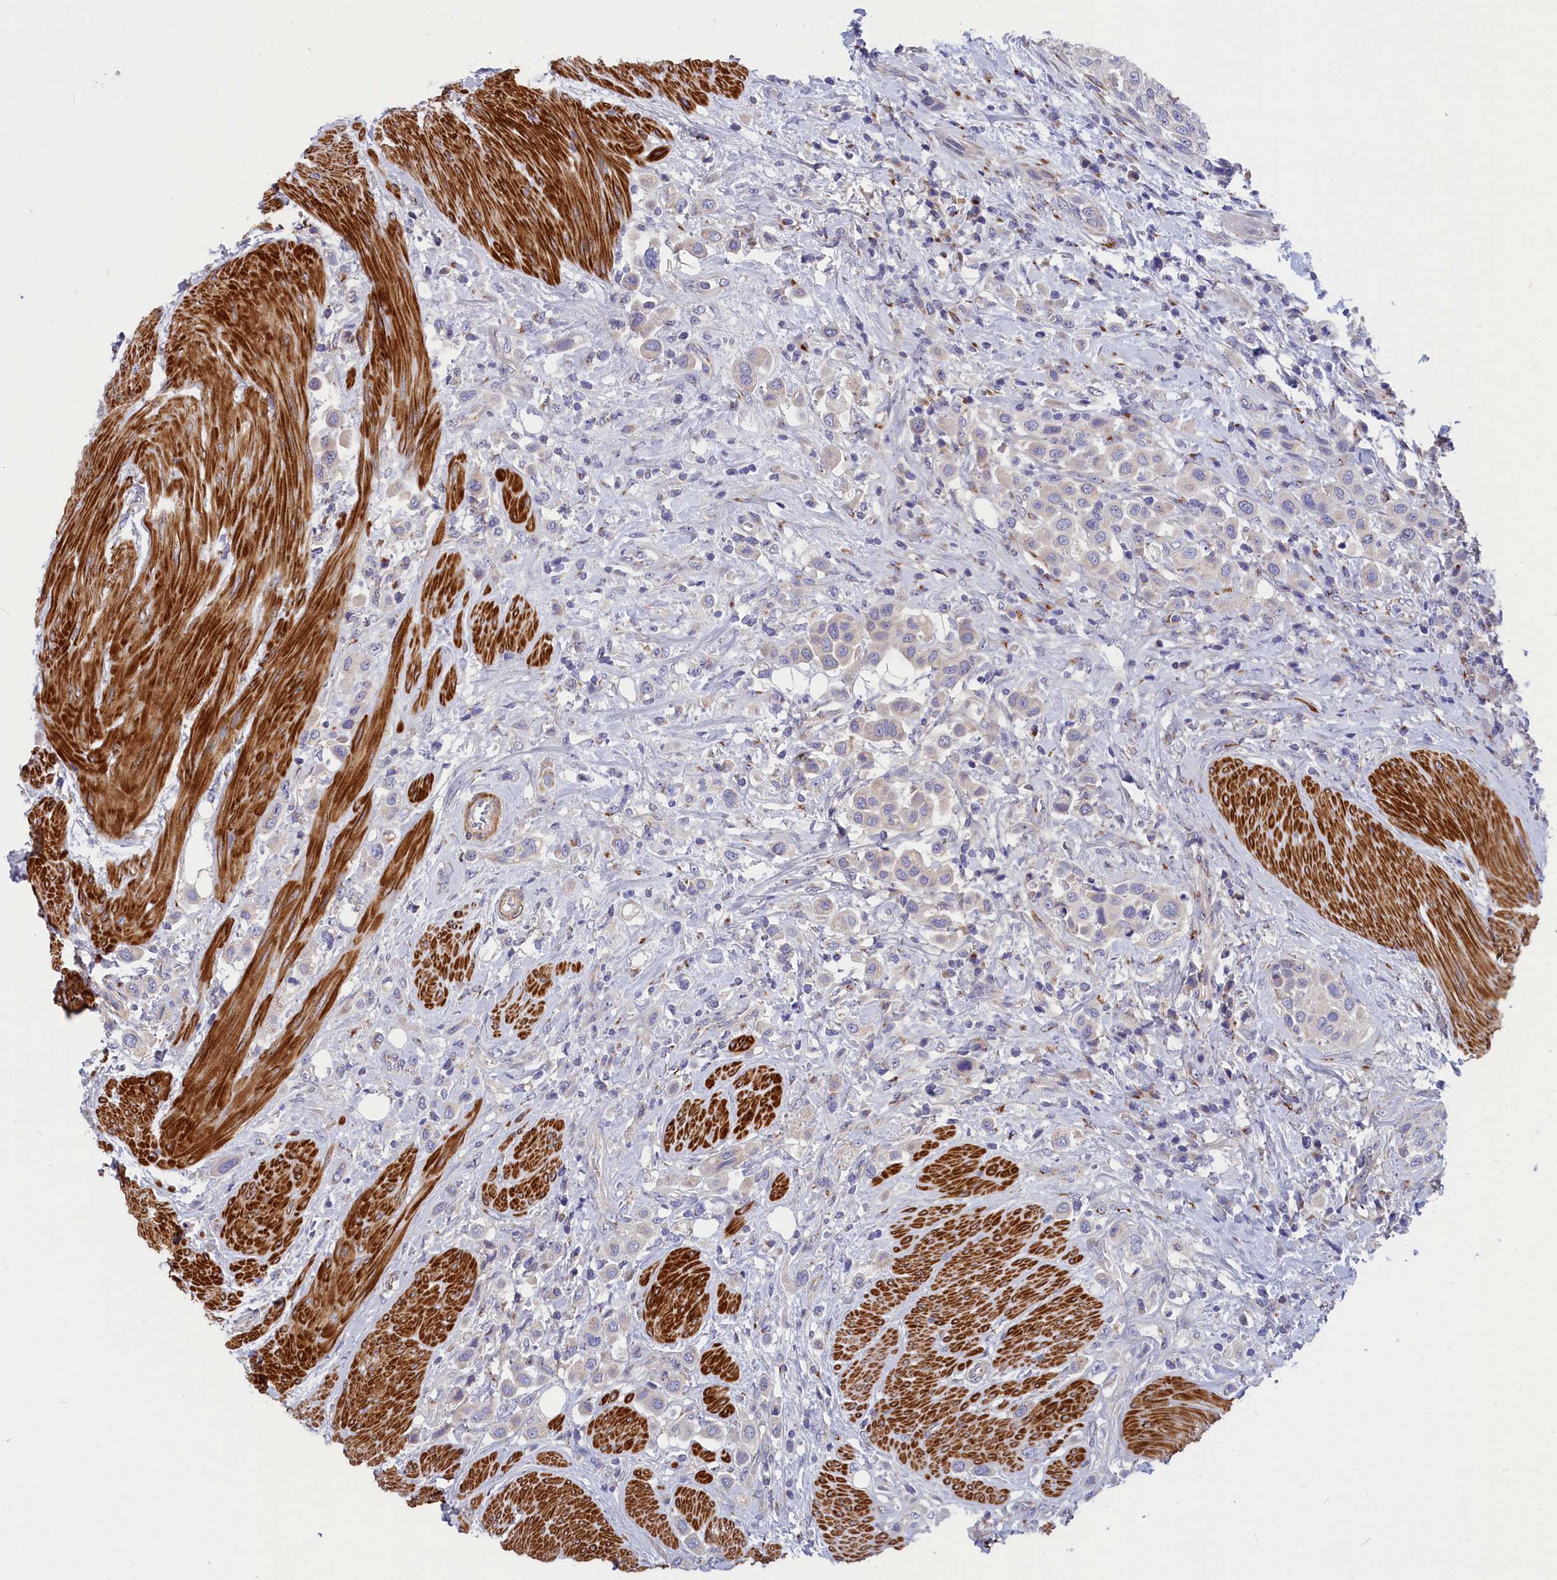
{"staining": {"intensity": "negative", "quantity": "none", "location": "none"}, "tissue": "urothelial cancer", "cell_type": "Tumor cells", "image_type": "cancer", "snomed": [{"axis": "morphology", "description": "Urothelial carcinoma, High grade"}, {"axis": "topography", "description": "Urinary bladder"}], "caption": "Human urothelial cancer stained for a protein using immunohistochemistry shows no positivity in tumor cells.", "gene": "TUBGCP4", "patient": {"sex": "male", "age": 50}}